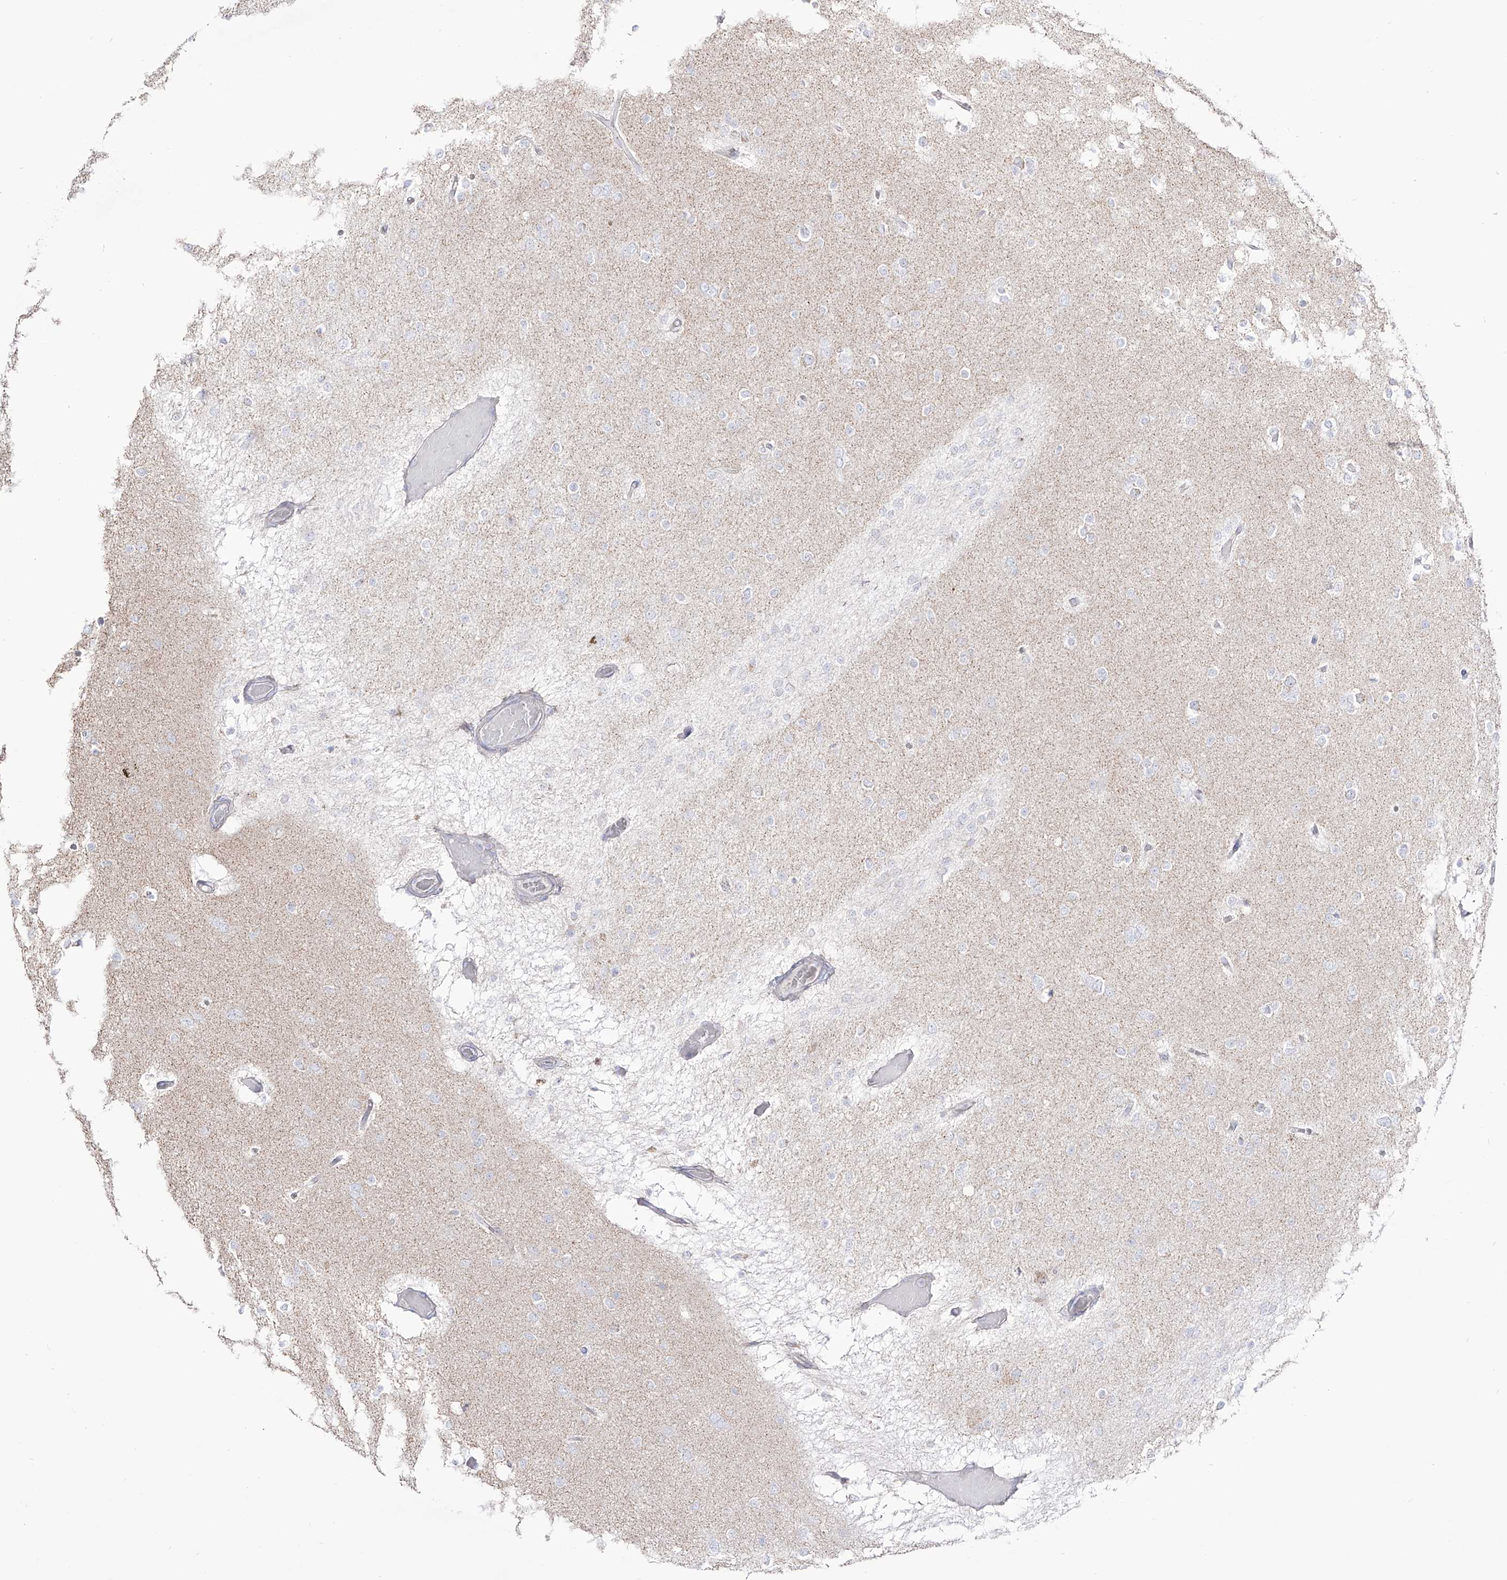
{"staining": {"intensity": "negative", "quantity": "none", "location": "none"}, "tissue": "glioma", "cell_type": "Tumor cells", "image_type": "cancer", "snomed": [{"axis": "morphology", "description": "Glioma, malignant, Low grade"}, {"axis": "topography", "description": "Brain"}], "caption": "Malignant glioma (low-grade) stained for a protein using IHC reveals no positivity tumor cells.", "gene": "RCHY1", "patient": {"sex": "female", "age": 22}}